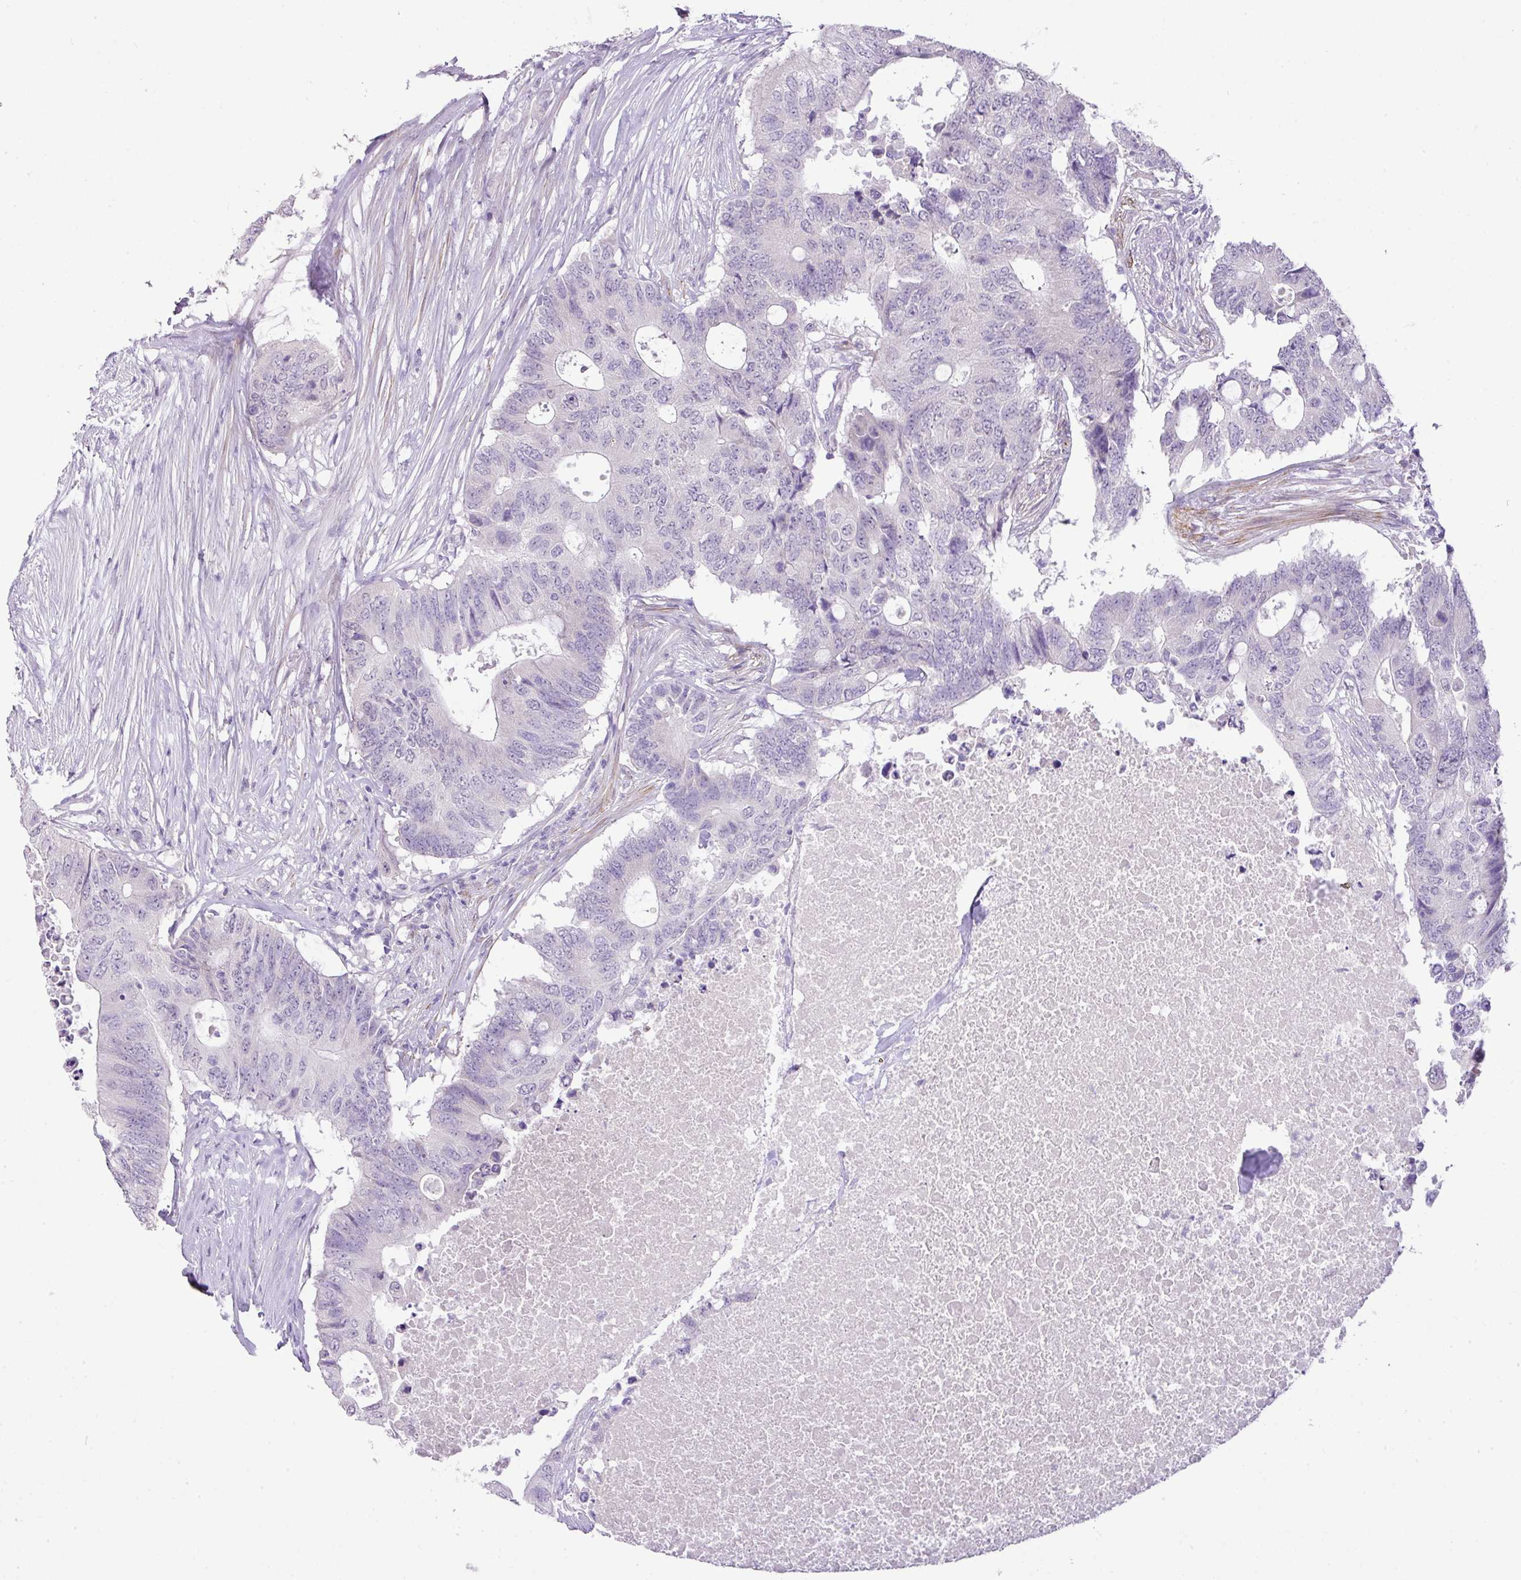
{"staining": {"intensity": "negative", "quantity": "none", "location": "none"}, "tissue": "colorectal cancer", "cell_type": "Tumor cells", "image_type": "cancer", "snomed": [{"axis": "morphology", "description": "Adenocarcinoma, NOS"}, {"axis": "topography", "description": "Colon"}], "caption": "Colorectal cancer (adenocarcinoma) was stained to show a protein in brown. There is no significant staining in tumor cells.", "gene": "DIP2A", "patient": {"sex": "male", "age": 71}}